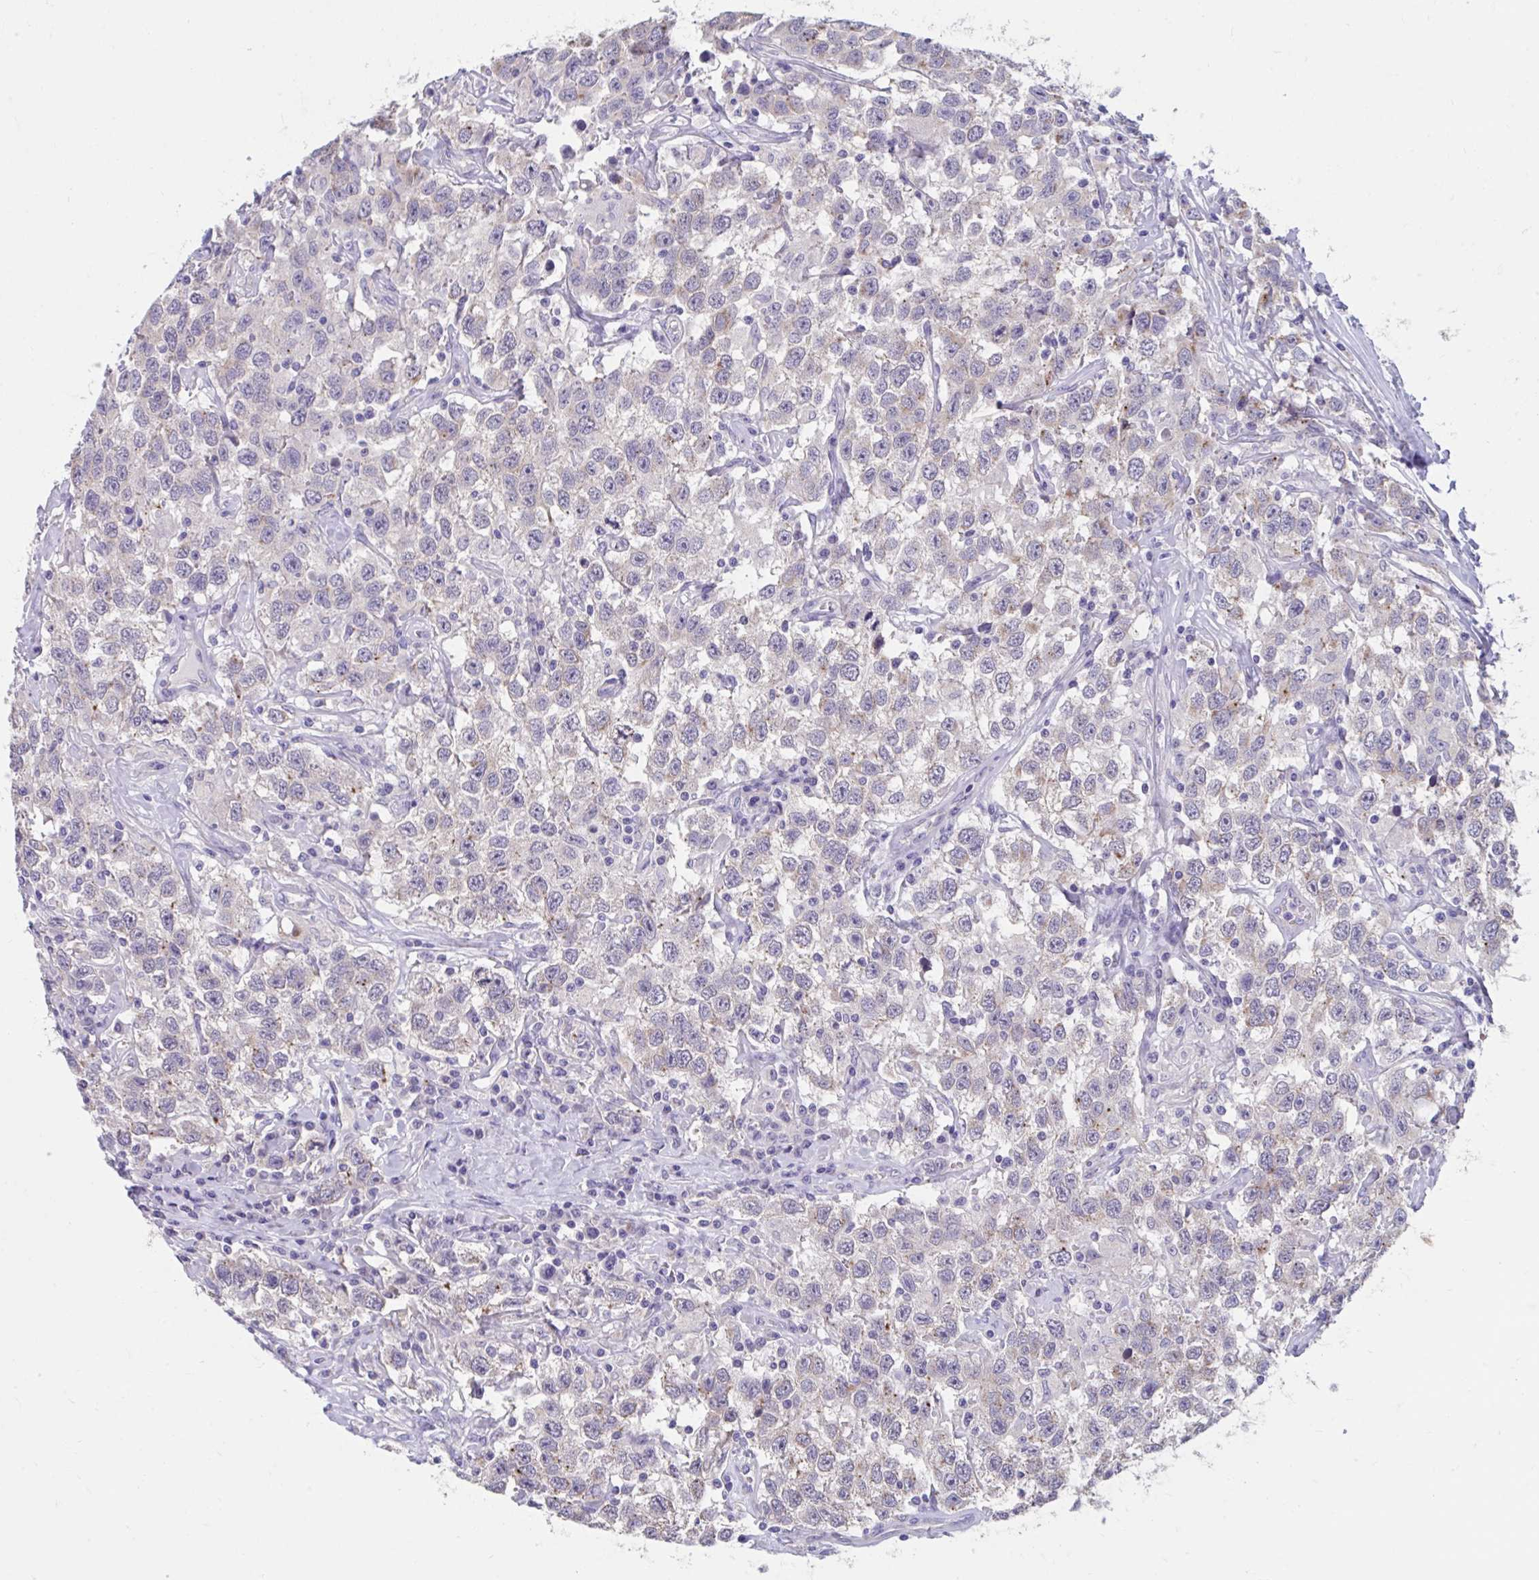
{"staining": {"intensity": "moderate", "quantity": "<25%", "location": "cytoplasmic/membranous"}, "tissue": "testis cancer", "cell_type": "Tumor cells", "image_type": "cancer", "snomed": [{"axis": "morphology", "description": "Seminoma, NOS"}, {"axis": "topography", "description": "Testis"}], "caption": "A high-resolution micrograph shows immunohistochemistry staining of testis cancer, which displays moderate cytoplasmic/membranous positivity in approximately <25% of tumor cells. Nuclei are stained in blue.", "gene": "GPR162", "patient": {"sex": "male", "age": 41}}